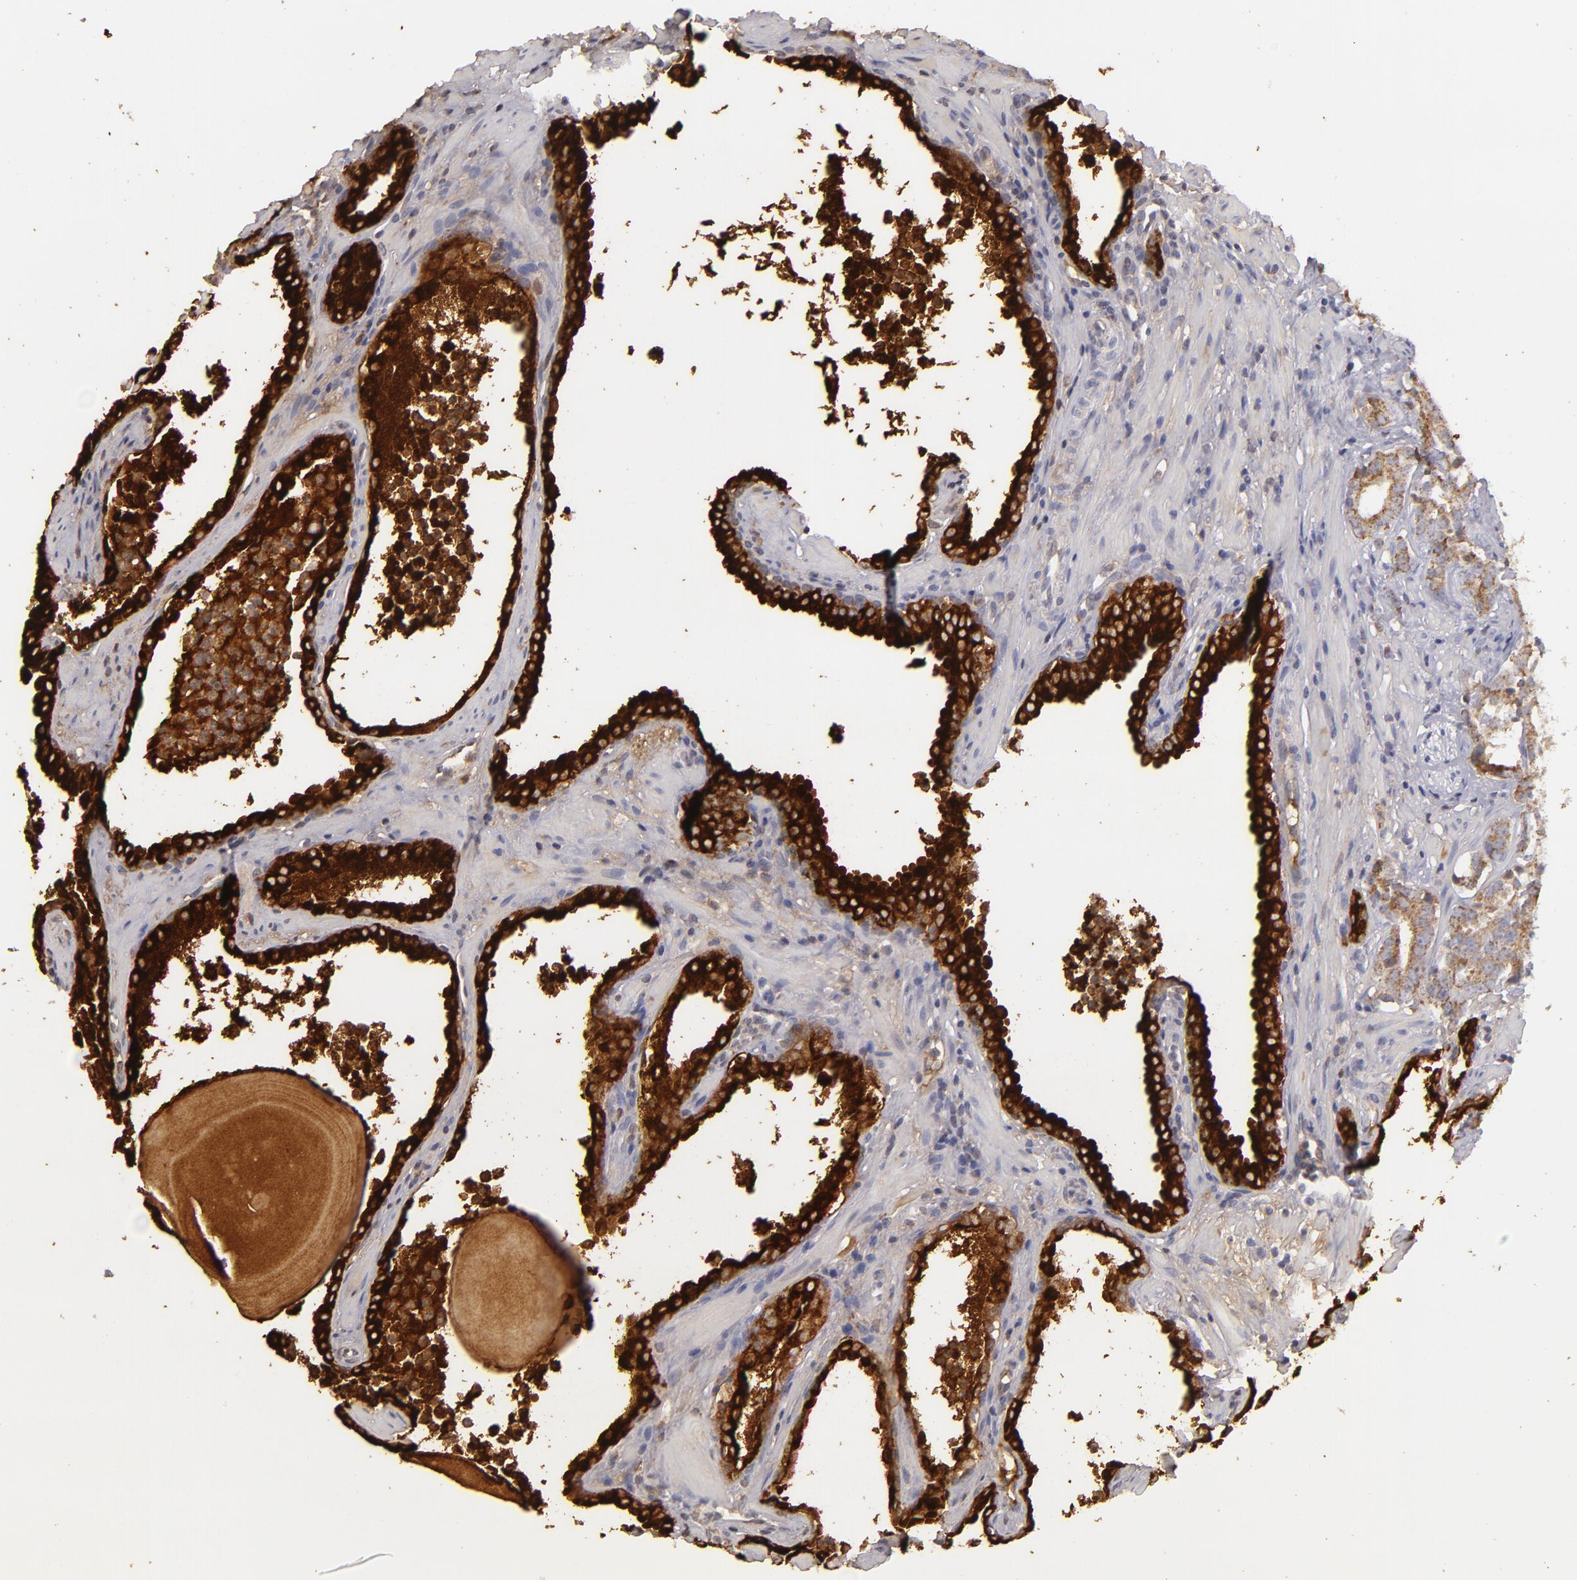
{"staining": {"intensity": "strong", "quantity": ">75%", "location": "cytoplasmic/membranous"}, "tissue": "prostate cancer", "cell_type": "Tumor cells", "image_type": "cancer", "snomed": [{"axis": "morphology", "description": "Adenocarcinoma, Low grade"}, {"axis": "topography", "description": "Prostate"}], "caption": "This is a micrograph of IHC staining of low-grade adenocarcinoma (prostate), which shows strong expression in the cytoplasmic/membranous of tumor cells.", "gene": "CFB", "patient": {"sex": "male", "age": 59}}